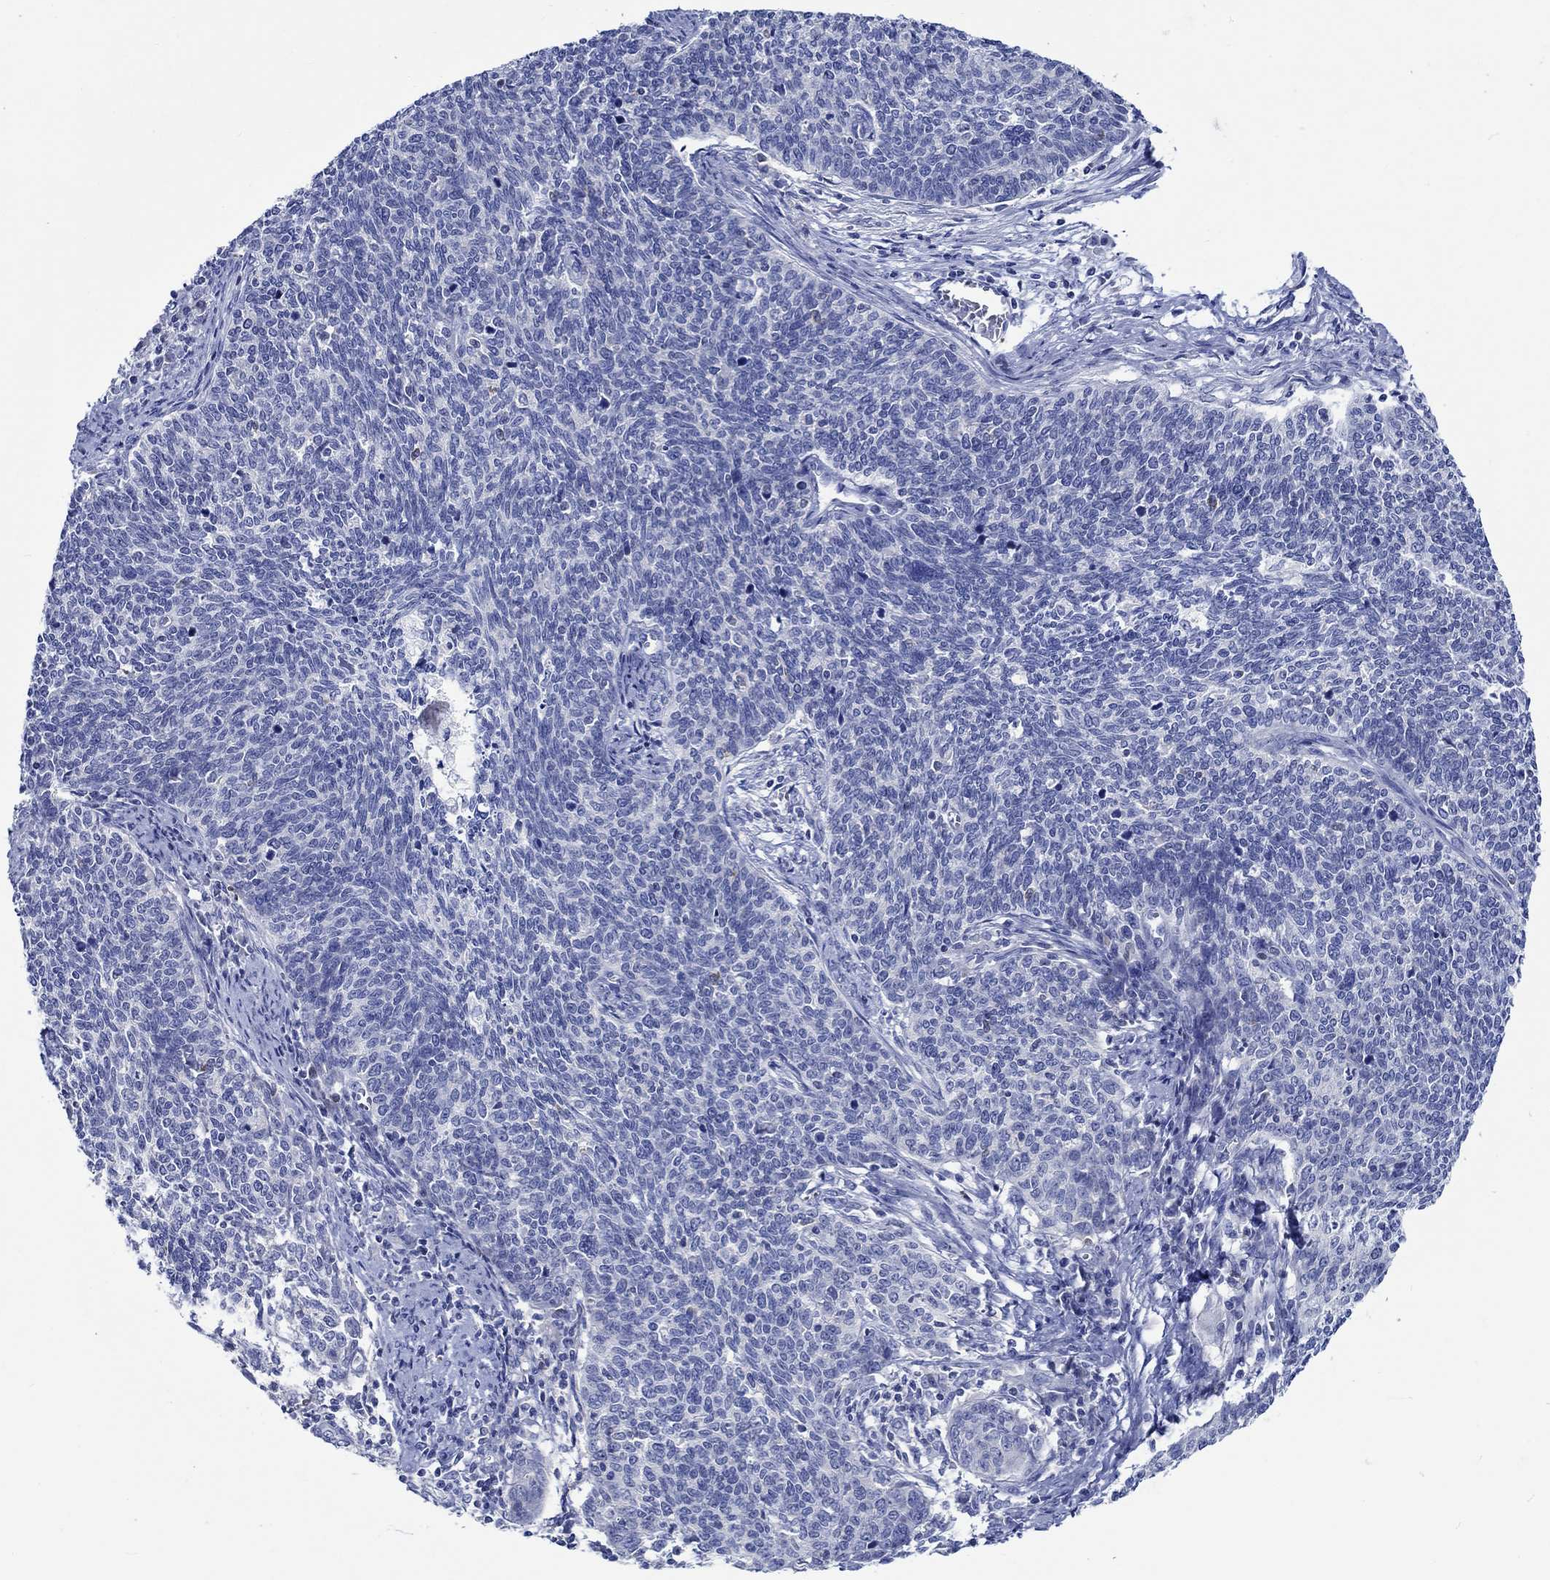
{"staining": {"intensity": "negative", "quantity": "none", "location": "none"}, "tissue": "cervical cancer", "cell_type": "Tumor cells", "image_type": "cancer", "snomed": [{"axis": "morphology", "description": "Squamous cell carcinoma, NOS"}, {"axis": "topography", "description": "Cervix"}], "caption": "This is an immunohistochemistry (IHC) image of human cervical cancer. There is no positivity in tumor cells.", "gene": "PTPRN2", "patient": {"sex": "female", "age": 39}}